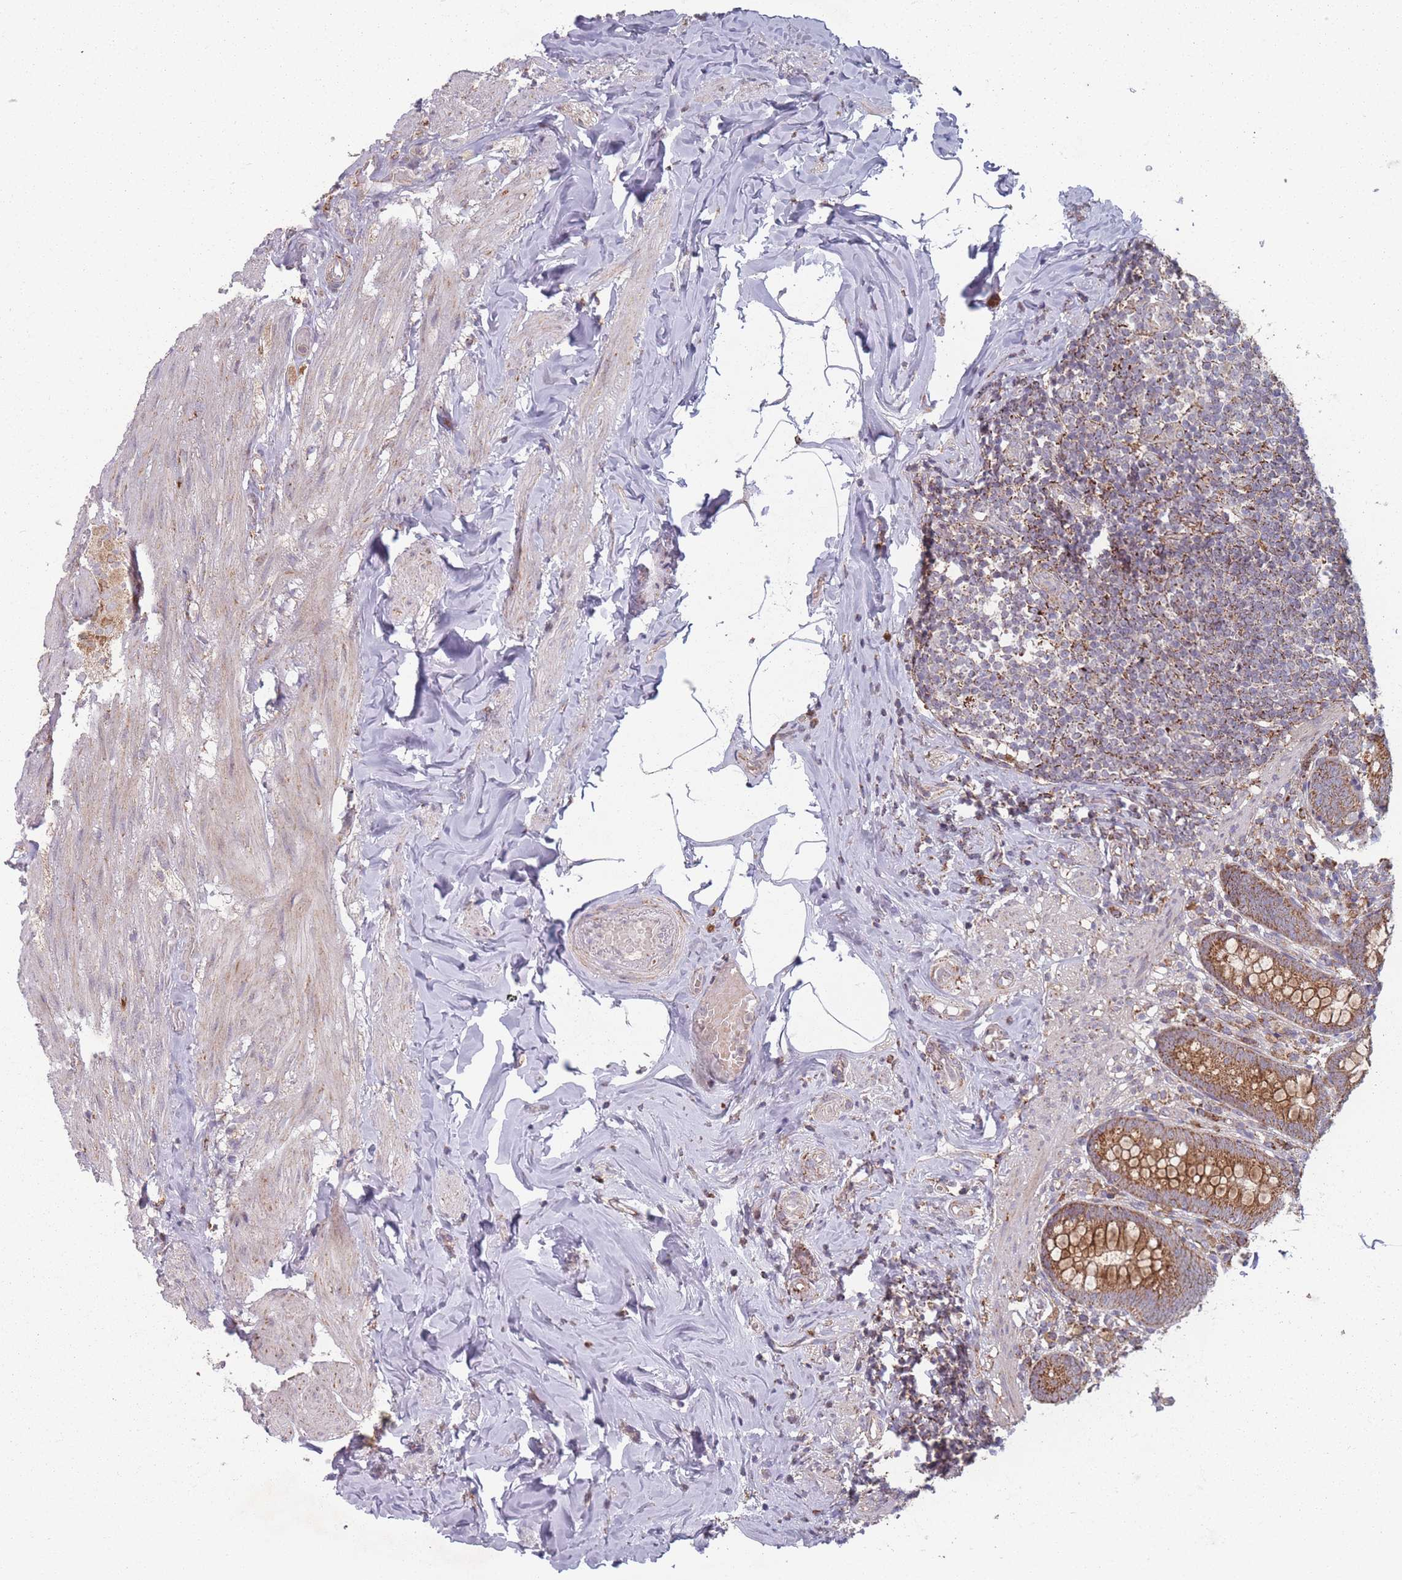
{"staining": {"intensity": "strong", "quantity": ">75%", "location": "cytoplasmic/membranous"}, "tissue": "appendix", "cell_type": "Glandular cells", "image_type": "normal", "snomed": [{"axis": "morphology", "description": "Normal tissue, NOS"}, {"axis": "topography", "description": "Appendix"}], "caption": "An image of appendix stained for a protein demonstrates strong cytoplasmic/membranous brown staining in glandular cells.", "gene": "OR10Q1", "patient": {"sex": "male", "age": 55}}